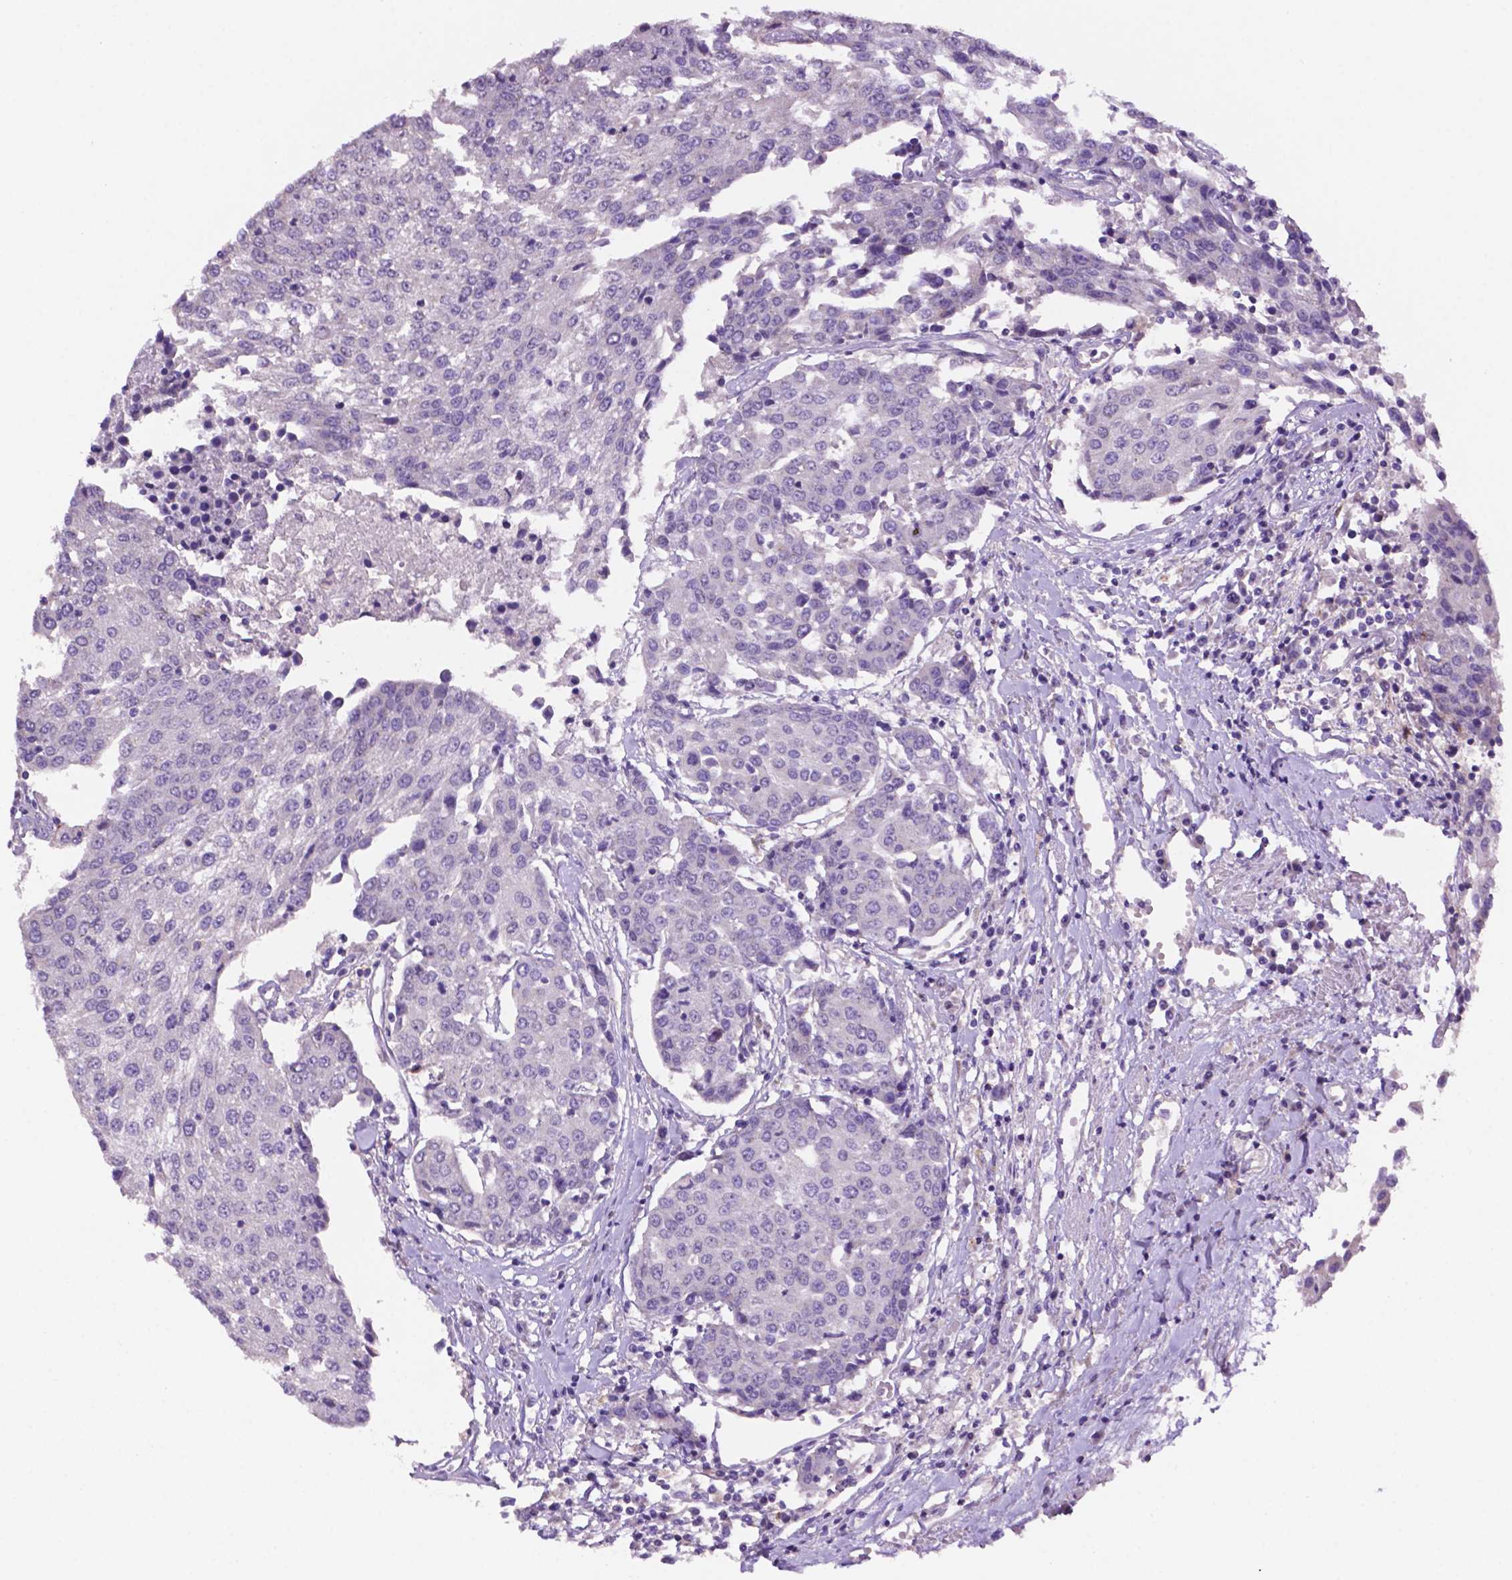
{"staining": {"intensity": "negative", "quantity": "none", "location": "none"}, "tissue": "urothelial cancer", "cell_type": "Tumor cells", "image_type": "cancer", "snomed": [{"axis": "morphology", "description": "Urothelial carcinoma, High grade"}, {"axis": "topography", "description": "Urinary bladder"}], "caption": "A histopathology image of human high-grade urothelial carcinoma is negative for staining in tumor cells. The staining was performed using DAB to visualize the protein expression in brown, while the nuclei were stained in blue with hematoxylin (Magnification: 20x).", "gene": "PRPS2", "patient": {"sex": "female", "age": 85}}